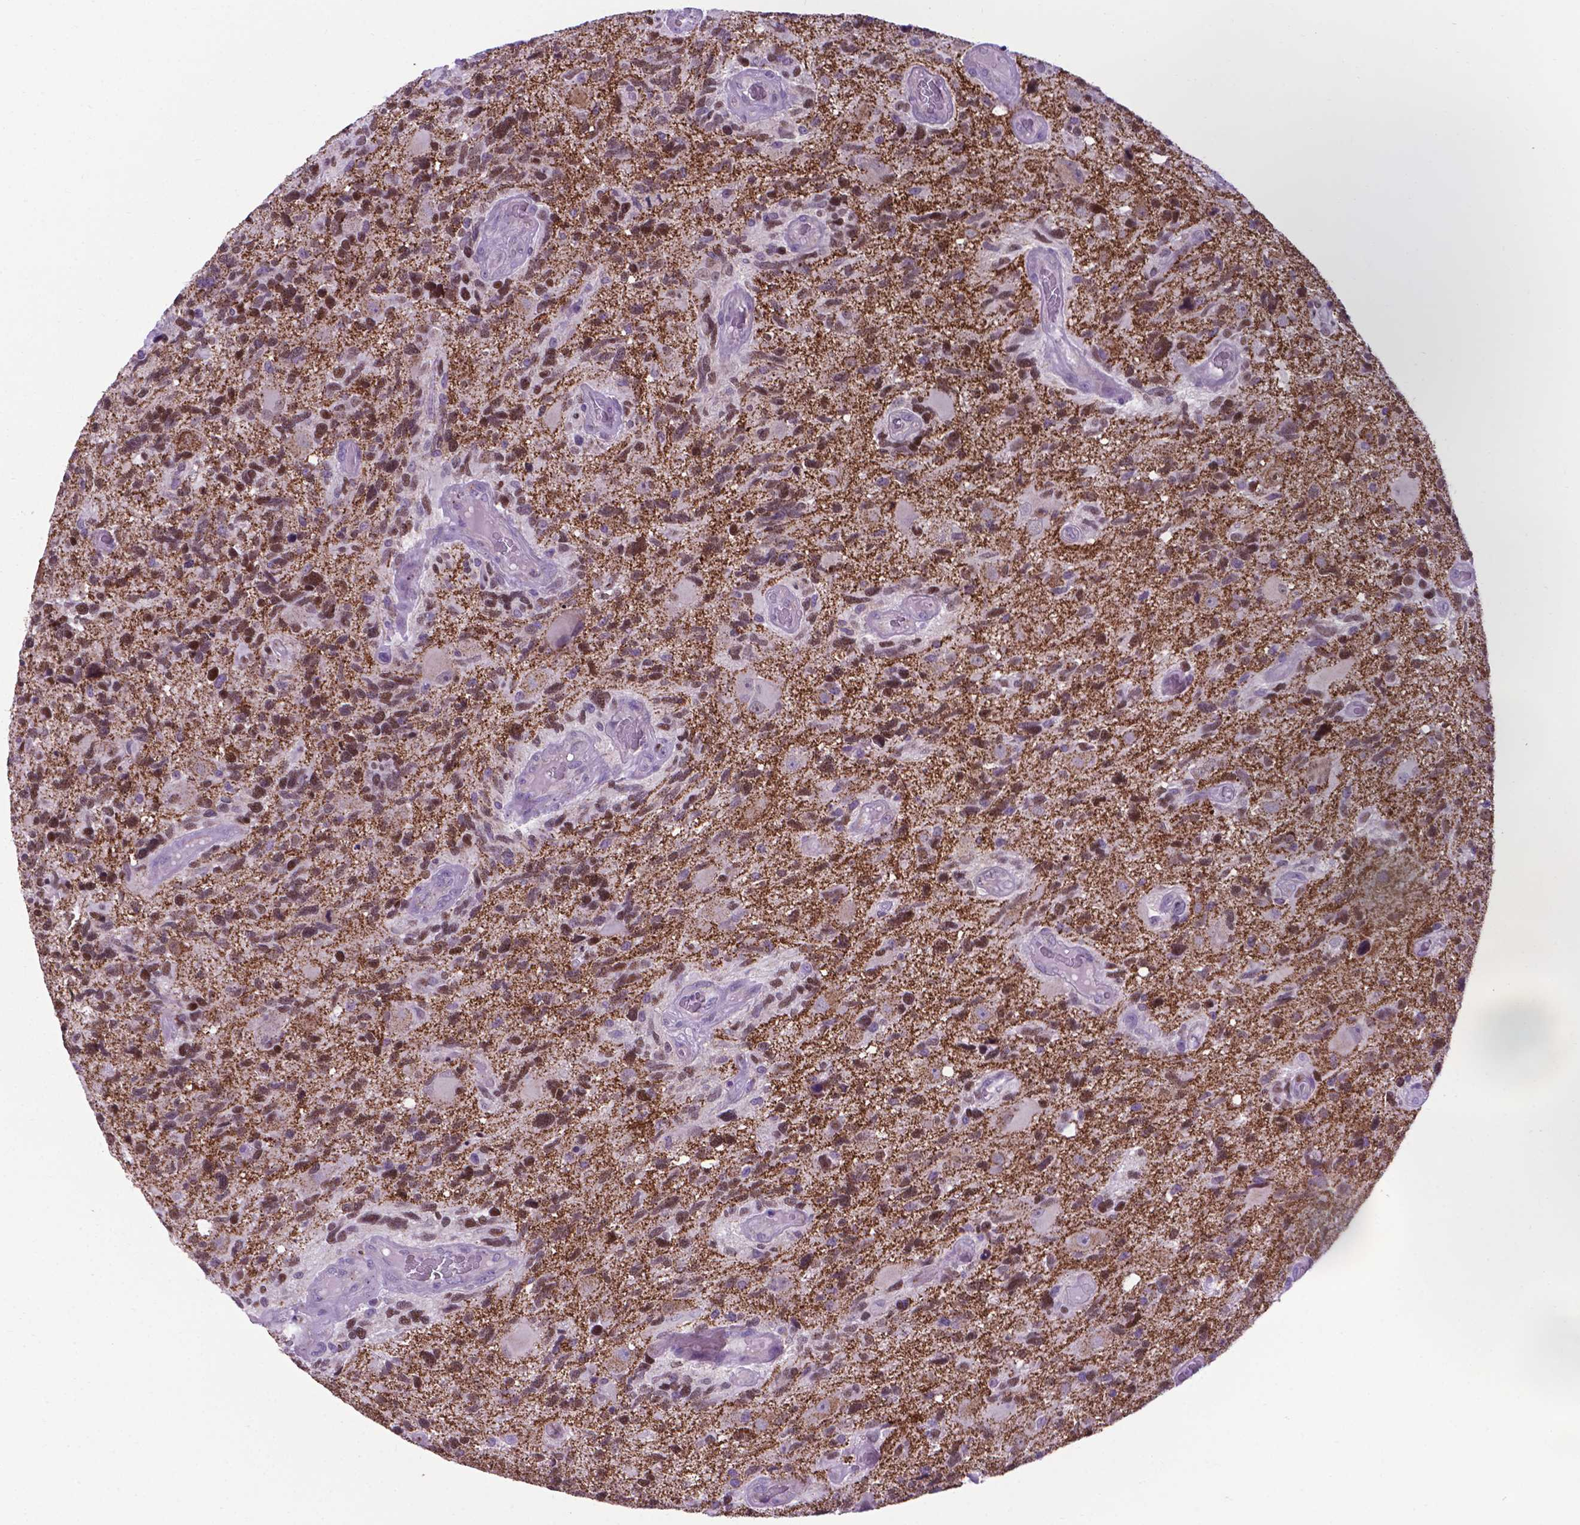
{"staining": {"intensity": "moderate", "quantity": ">75%", "location": "nuclear"}, "tissue": "glioma", "cell_type": "Tumor cells", "image_type": "cancer", "snomed": [{"axis": "morphology", "description": "Glioma, malignant, High grade"}, {"axis": "topography", "description": "Brain"}], "caption": "Tumor cells exhibit medium levels of moderate nuclear positivity in approximately >75% of cells in malignant high-grade glioma.", "gene": "POU3F3", "patient": {"sex": "male", "age": 49}}